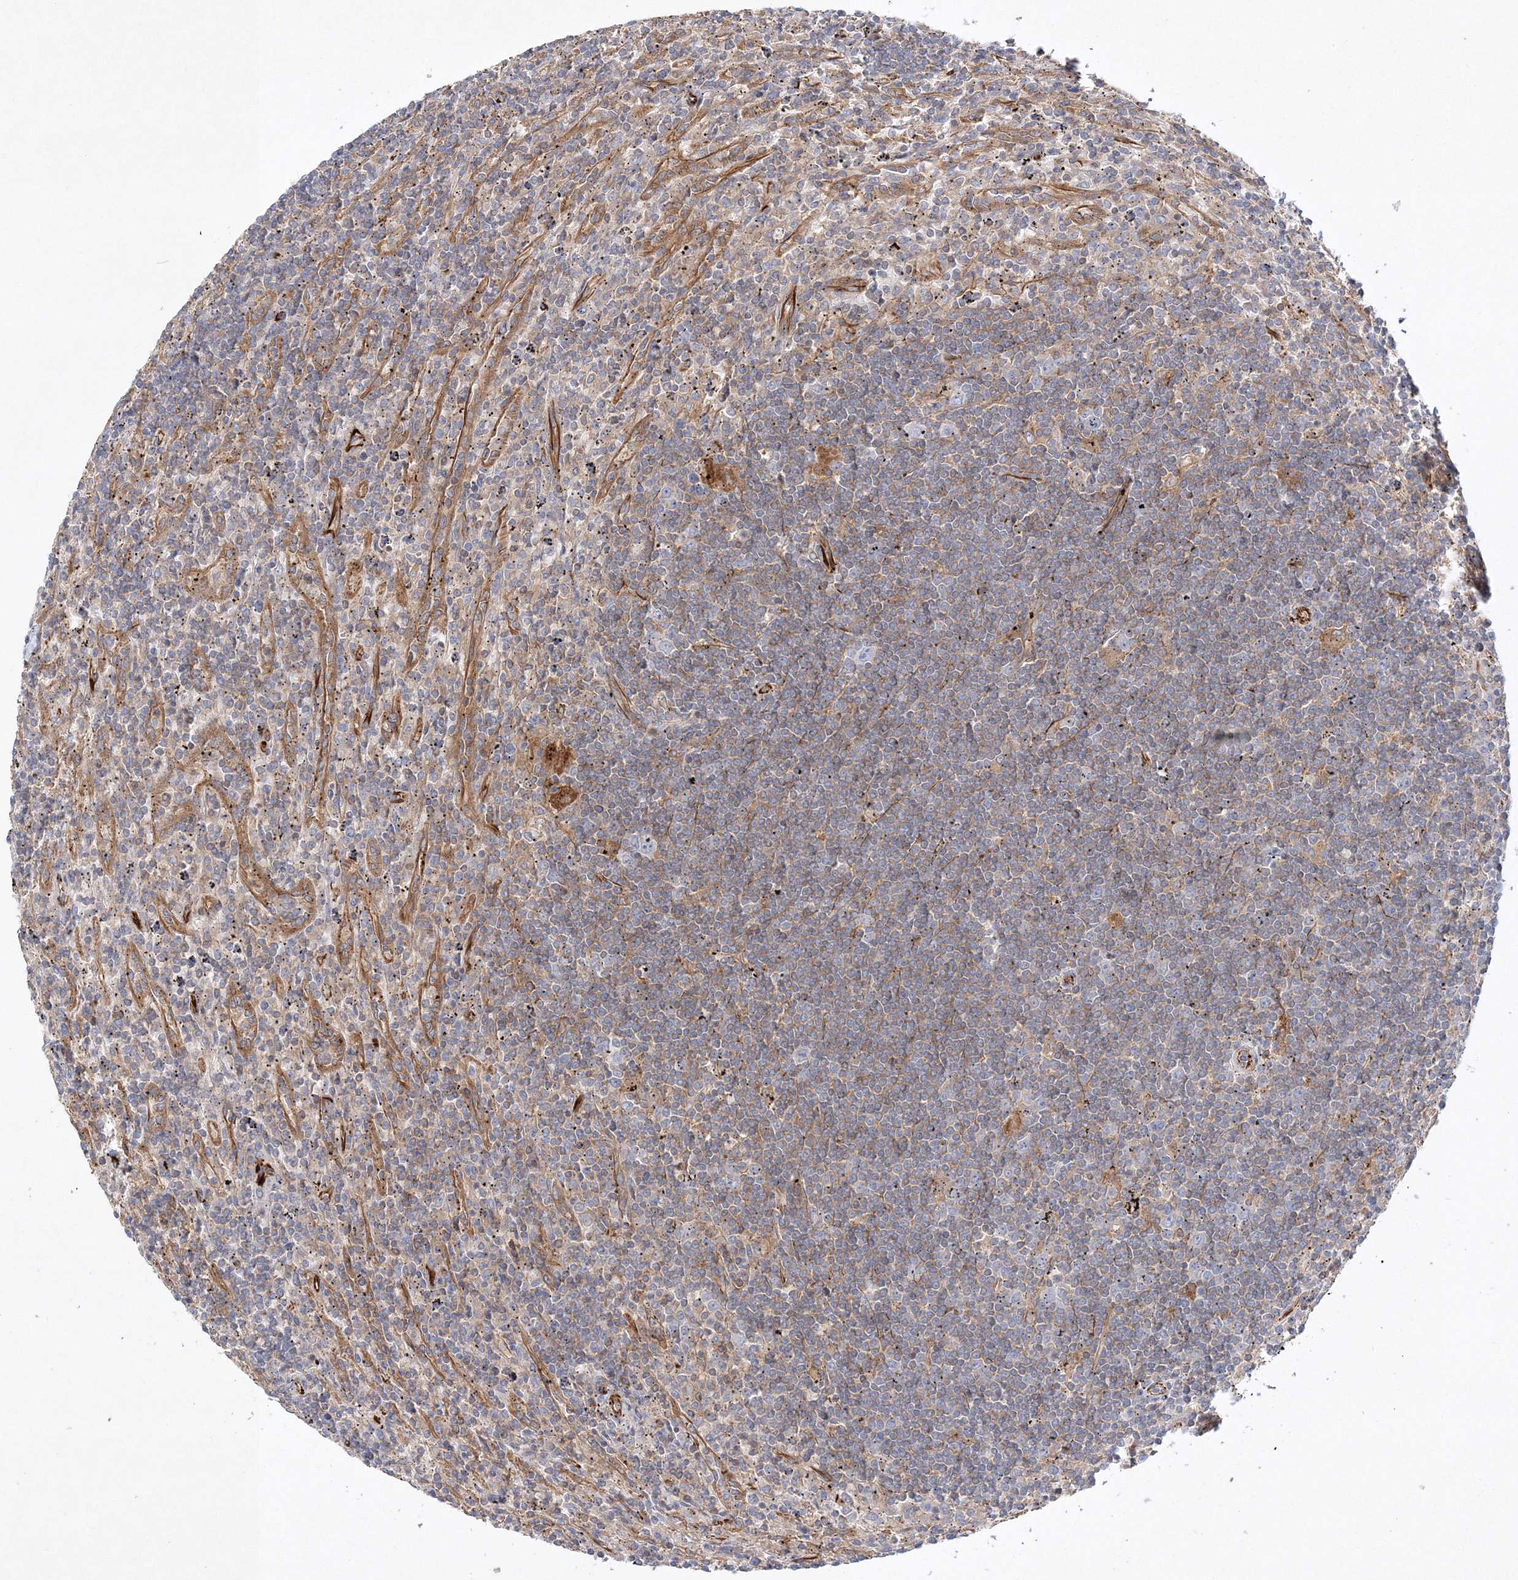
{"staining": {"intensity": "moderate", "quantity": "25%-75%", "location": "cytoplasmic/membranous"}, "tissue": "lymphoma", "cell_type": "Tumor cells", "image_type": "cancer", "snomed": [{"axis": "morphology", "description": "Malignant lymphoma, non-Hodgkin's type, Low grade"}, {"axis": "topography", "description": "Spleen"}], "caption": "Moderate cytoplasmic/membranous protein staining is identified in approximately 25%-75% of tumor cells in malignant lymphoma, non-Hodgkin's type (low-grade). (Brightfield microscopy of DAB IHC at high magnification).", "gene": "WDR37", "patient": {"sex": "male", "age": 76}}